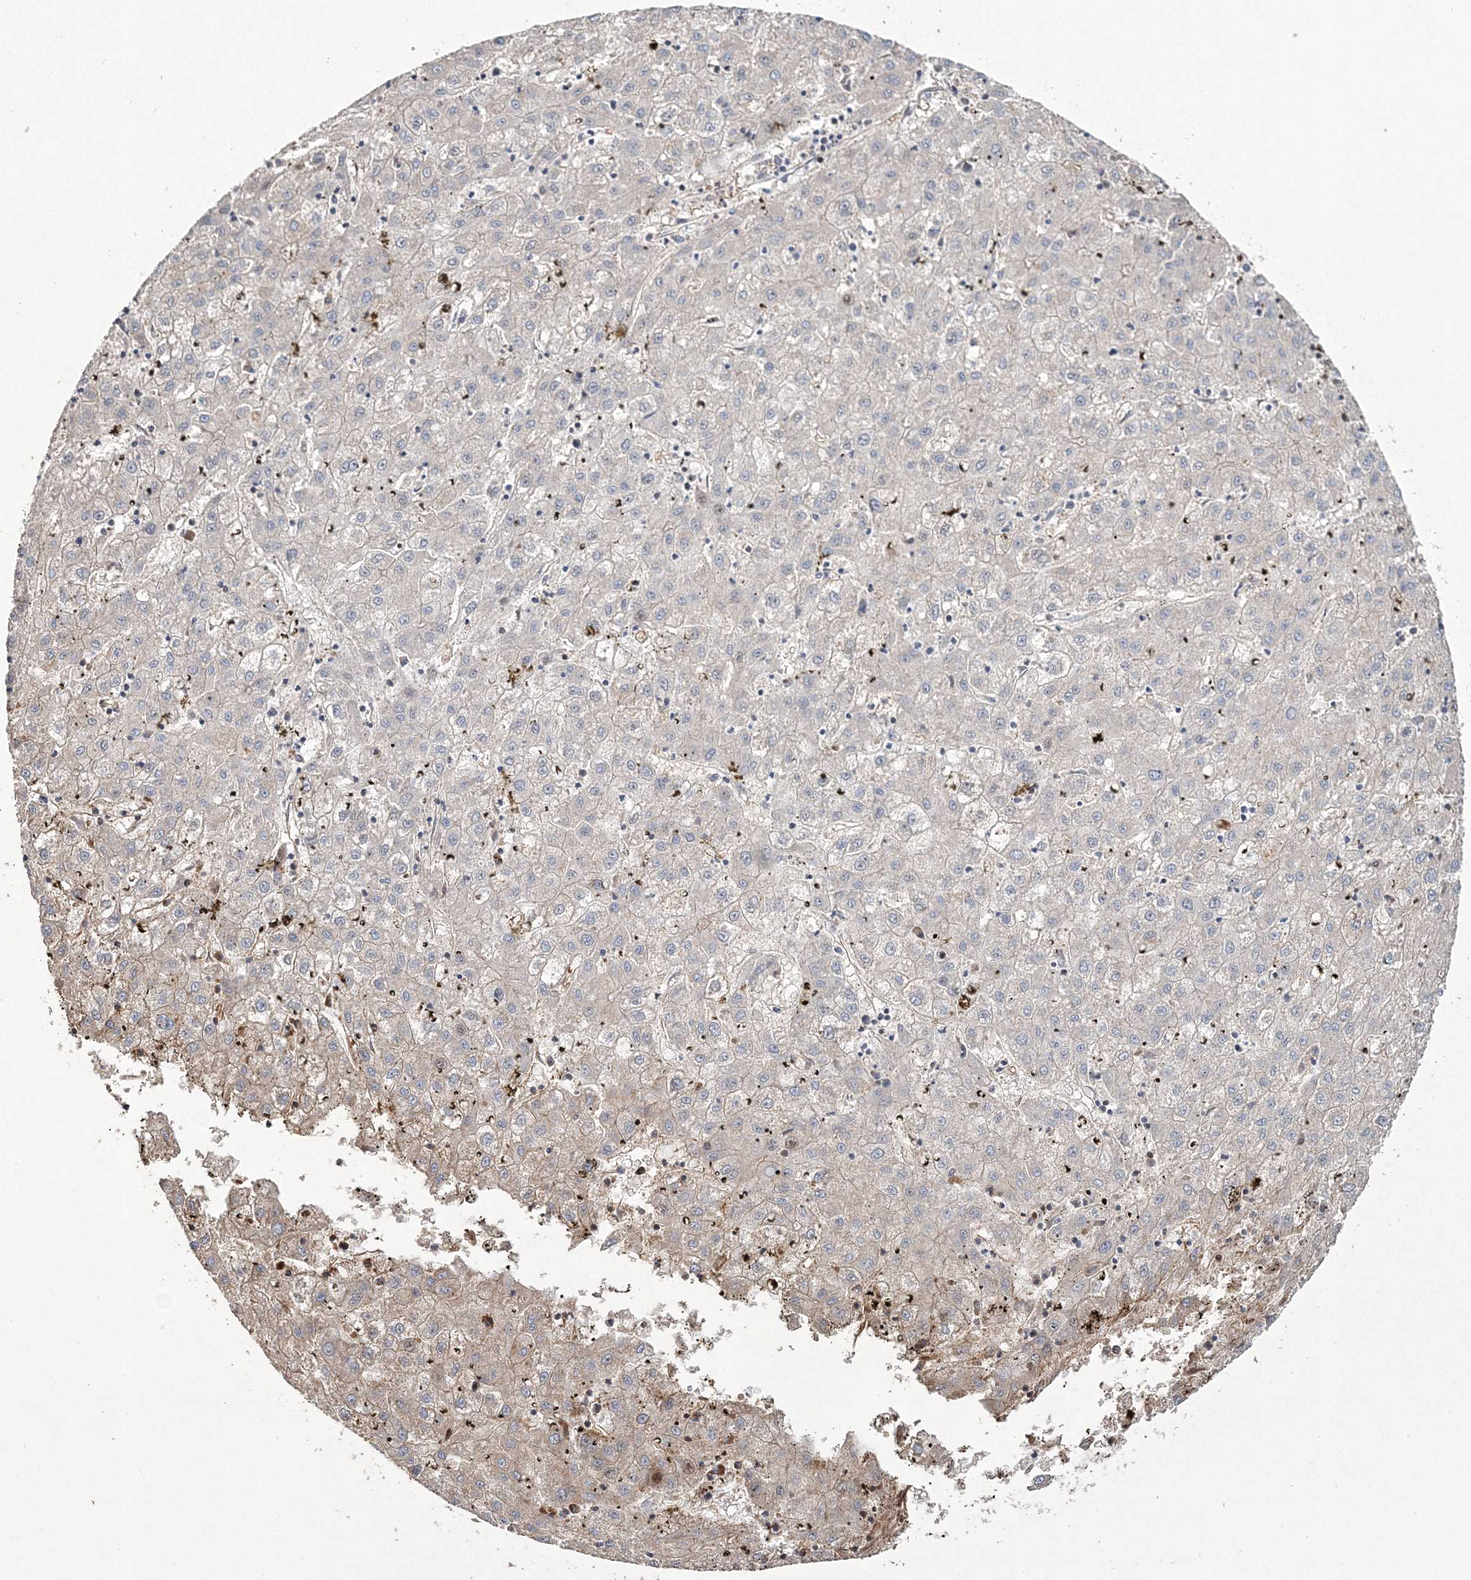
{"staining": {"intensity": "negative", "quantity": "none", "location": "none"}, "tissue": "liver cancer", "cell_type": "Tumor cells", "image_type": "cancer", "snomed": [{"axis": "morphology", "description": "Carcinoma, Hepatocellular, NOS"}, {"axis": "topography", "description": "Liver"}], "caption": "Tumor cells show no significant protein staining in liver cancer.", "gene": "ZSWIM6", "patient": {"sex": "male", "age": 72}}